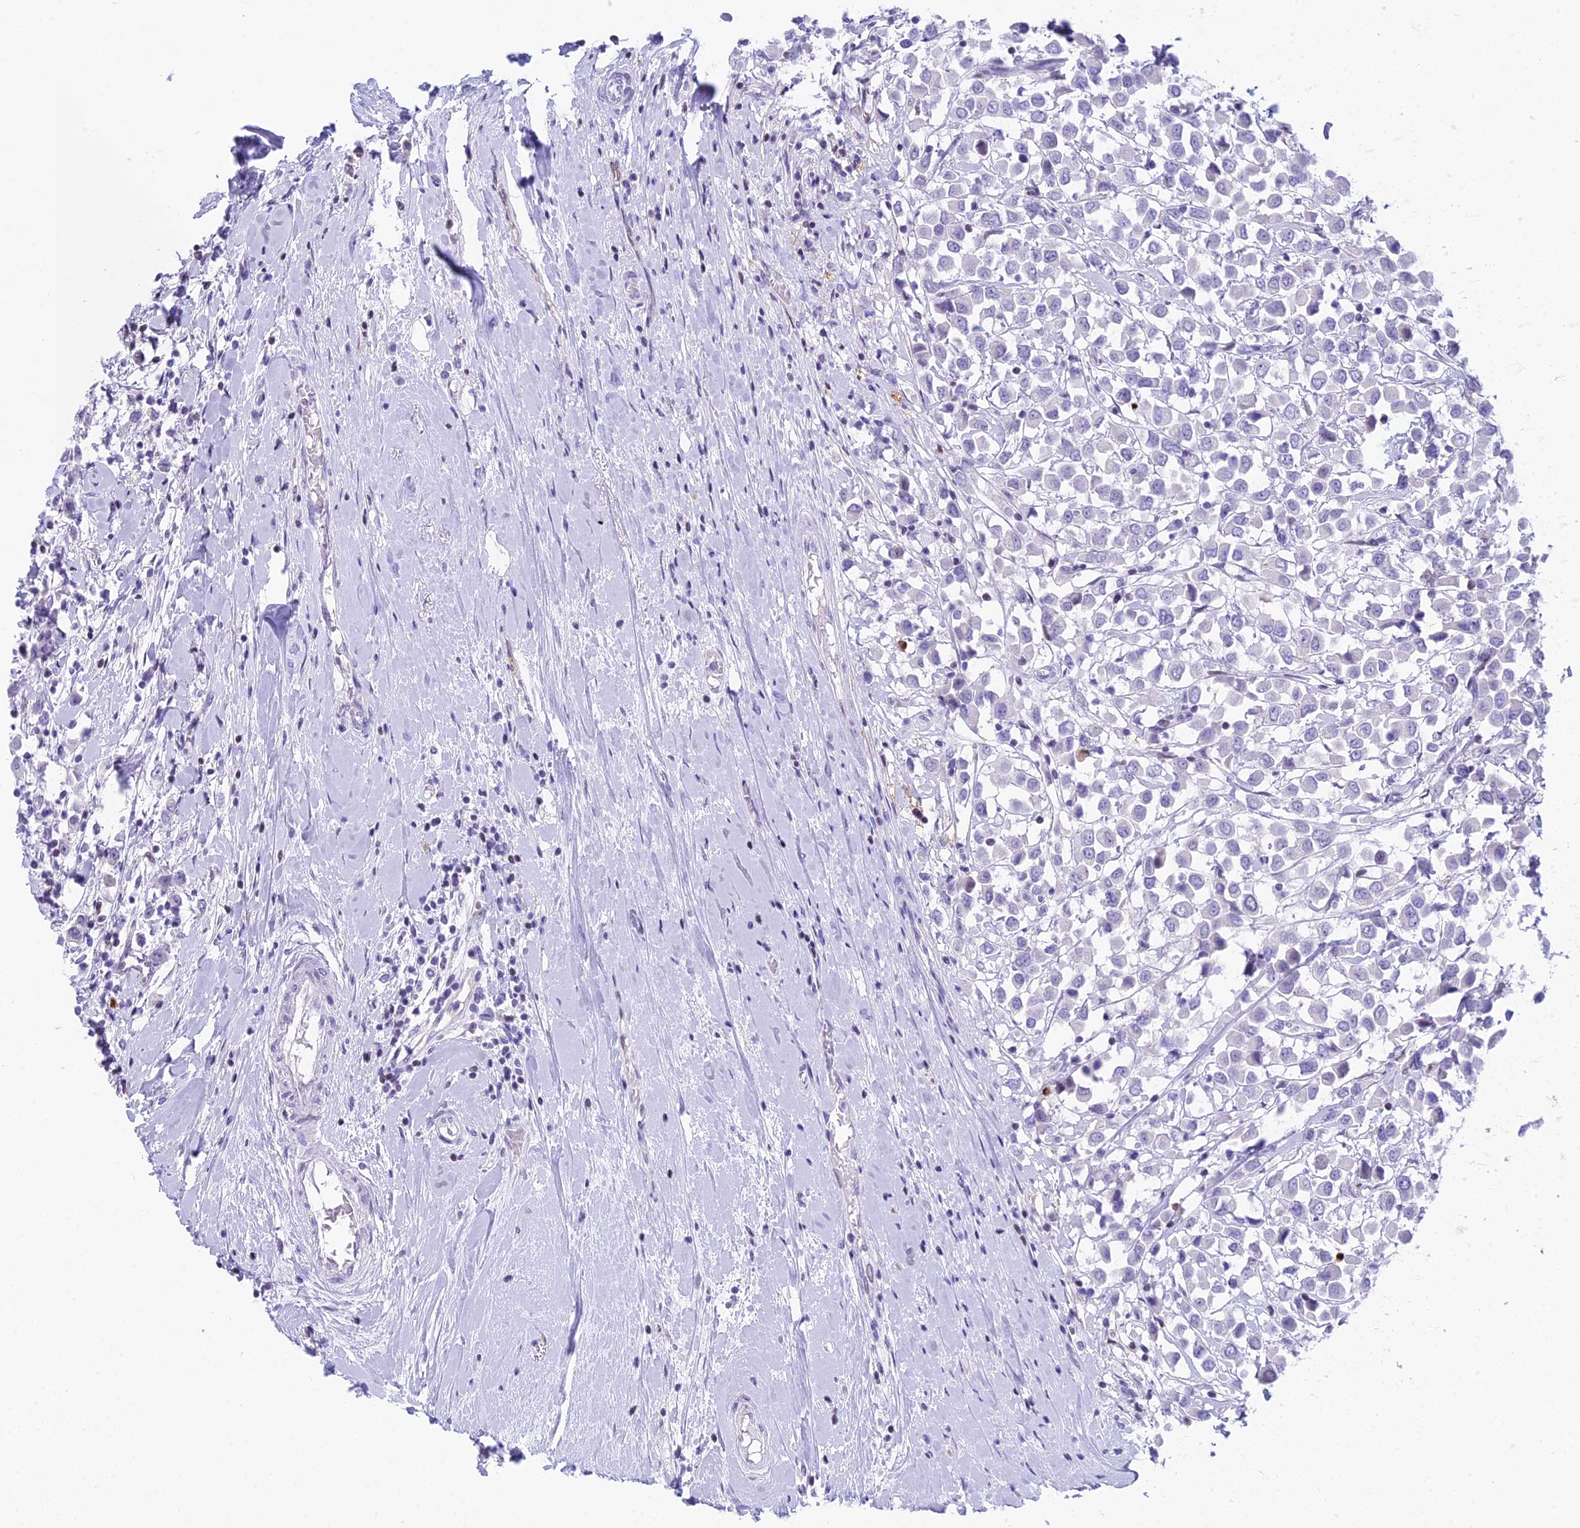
{"staining": {"intensity": "negative", "quantity": "none", "location": "none"}, "tissue": "breast cancer", "cell_type": "Tumor cells", "image_type": "cancer", "snomed": [{"axis": "morphology", "description": "Duct carcinoma"}, {"axis": "topography", "description": "Breast"}], "caption": "DAB (3,3'-diaminobenzidine) immunohistochemical staining of breast cancer demonstrates no significant expression in tumor cells.", "gene": "CC2D2A", "patient": {"sex": "female", "age": 61}}